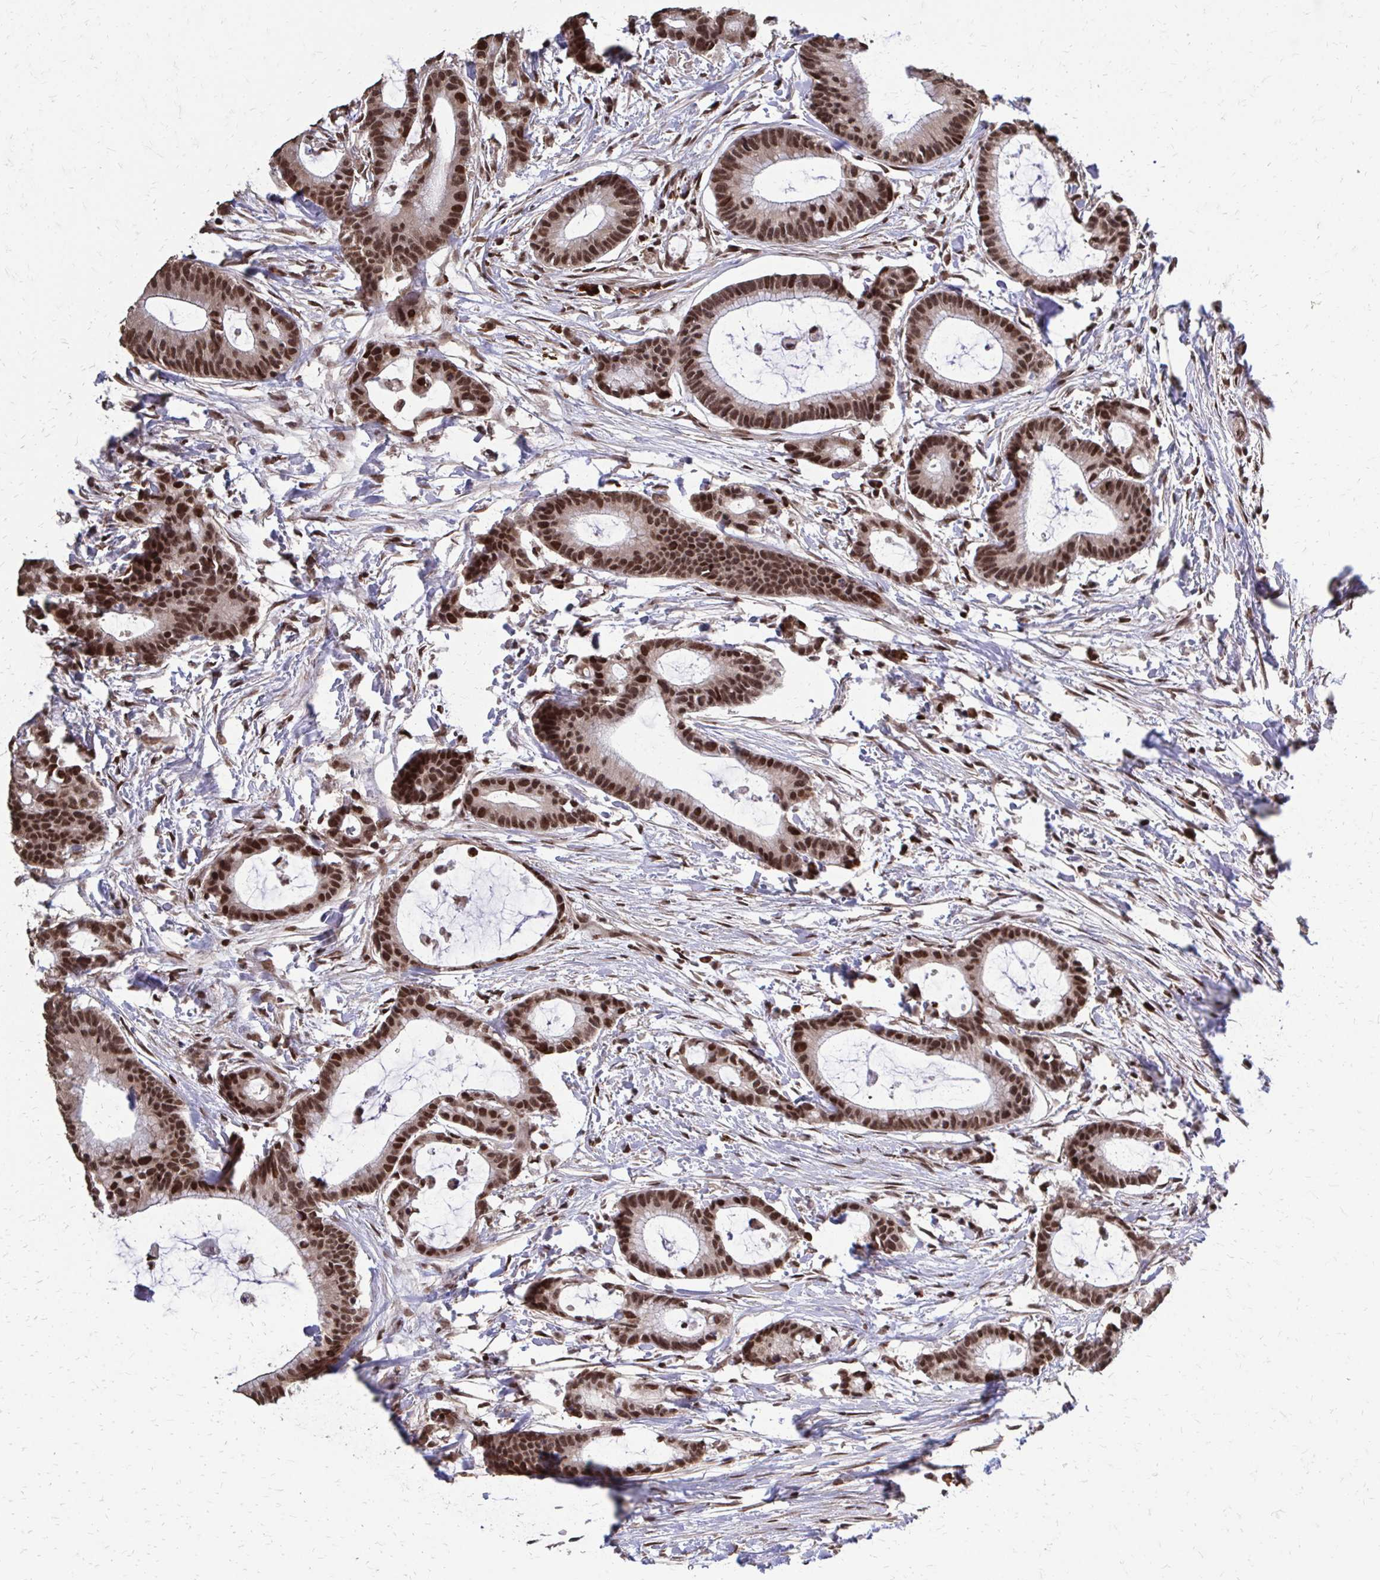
{"staining": {"intensity": "strong", "quantity": ">75%", "location": "nuclear"}, "tissue": "colorectal cancer", "cell_type": "Tumor cells", "image_type": "cancer", "snomed": [{"axis": "morphology", "description": "Adenocarcinoma, NOS"}, {"axis": "topography", "description": "Colon"}], "caption": "A histopathology image showing strong nuclear expression in about >75% of tumor cells in colorectal cancer, as visualized by brown immunohistochemical staining.", "gene": "SS18", "patient": {"sex": "female", "age": 78}}